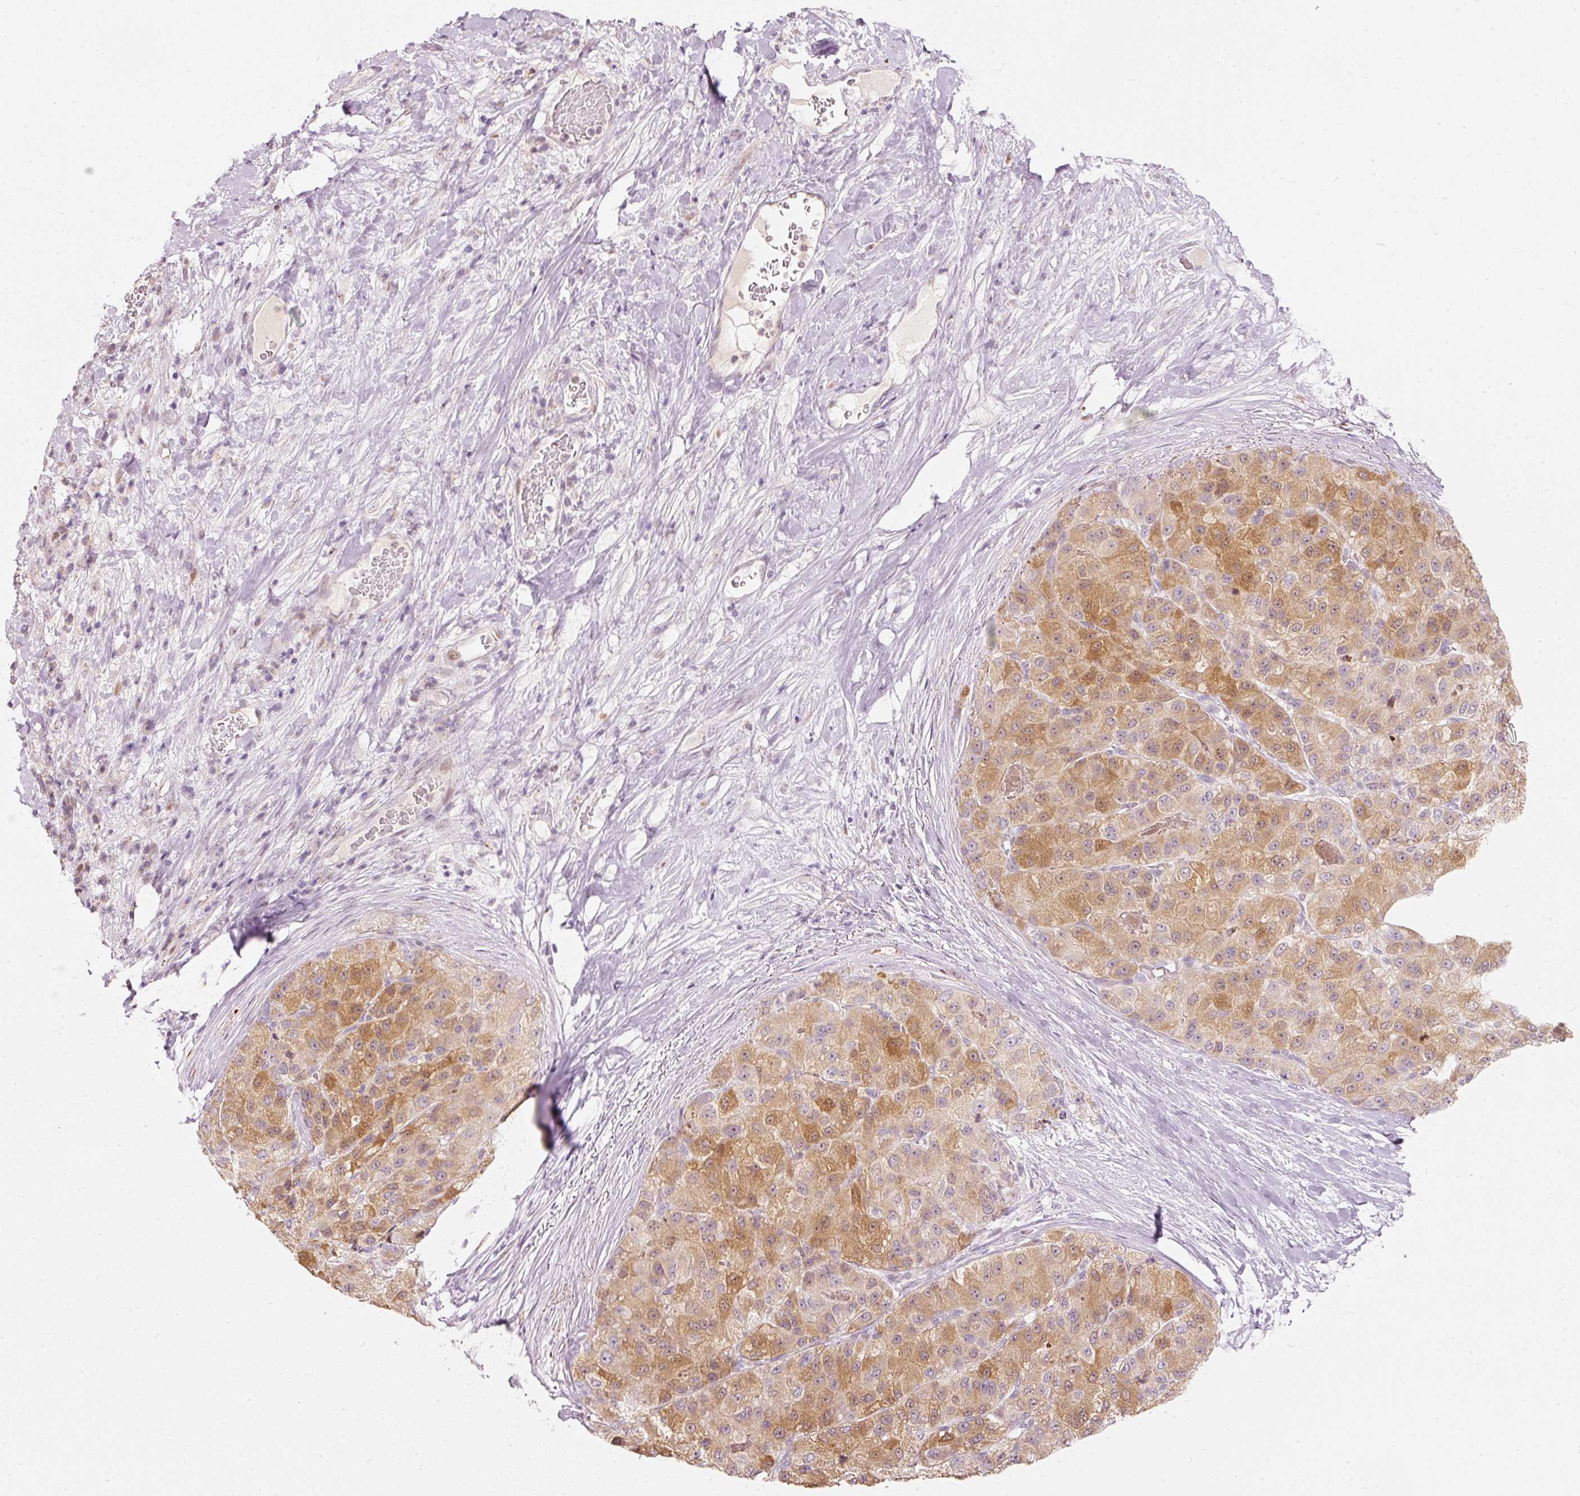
{"staining": {"intensity": "moderate", "quantity": ">75%", "location": "cytoplasmic/membranous"}, "tissue": "liver cancer", "cell_type": "Tumor cells", "image_type": "cancer", "snomed": [{"axis": "morphology", "description": "Carcinoma, Hepatocellular, NOS"}, {"axis": "topography", "description": "Liver"}], "caption": "This micrograph displays immunohistochemistry staining of human liver cancer (hepatocellular carcinoma), with medium moderate cytoplasmic/membranous positivity in approximately >75% of tumor cells.", "gene": "RNF39", "patient": {"sex": "male", "age": 80}}